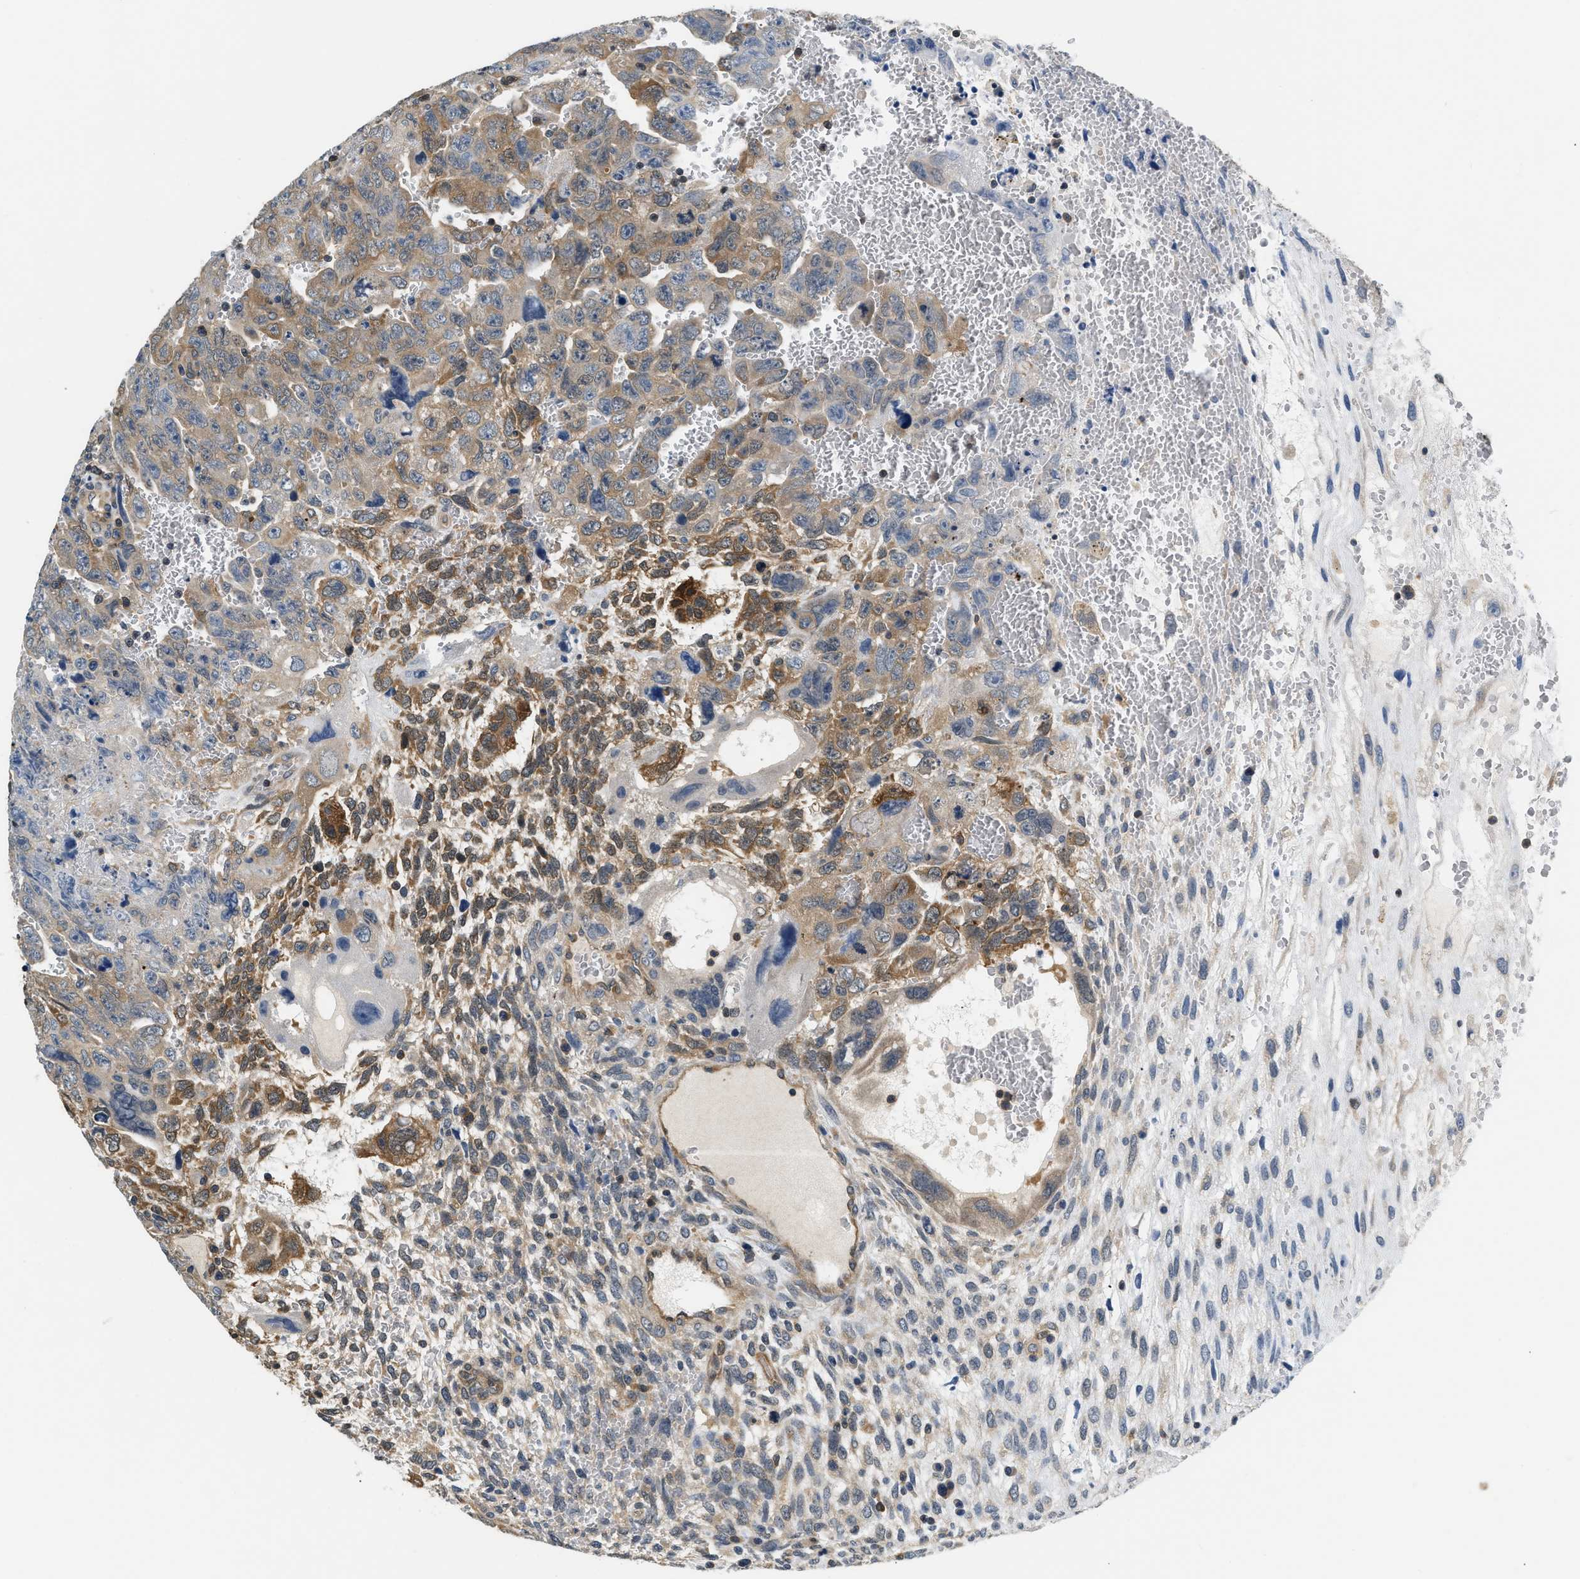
{"staining": {"intensity": "moderate", "quantity": ">75%", "location": "cytoplasmic/membranous"}, "tissue": "testis cancer", "cell_type": "Tumor cells", "image_type": "cancer", "snomed": [{"axis": "morphology", "description": "Carcinoma, Embryonal, NOS"}, {"axis": "topography", "description": "Testis"}], "caption": "The immunohistochemical stain highlights moderate cytoplasmic/membranous staining in tumor cells of testis cancer tissue.", "gene": "EIF4EBP2", "patient": {"sex": "male", "age": 28}}